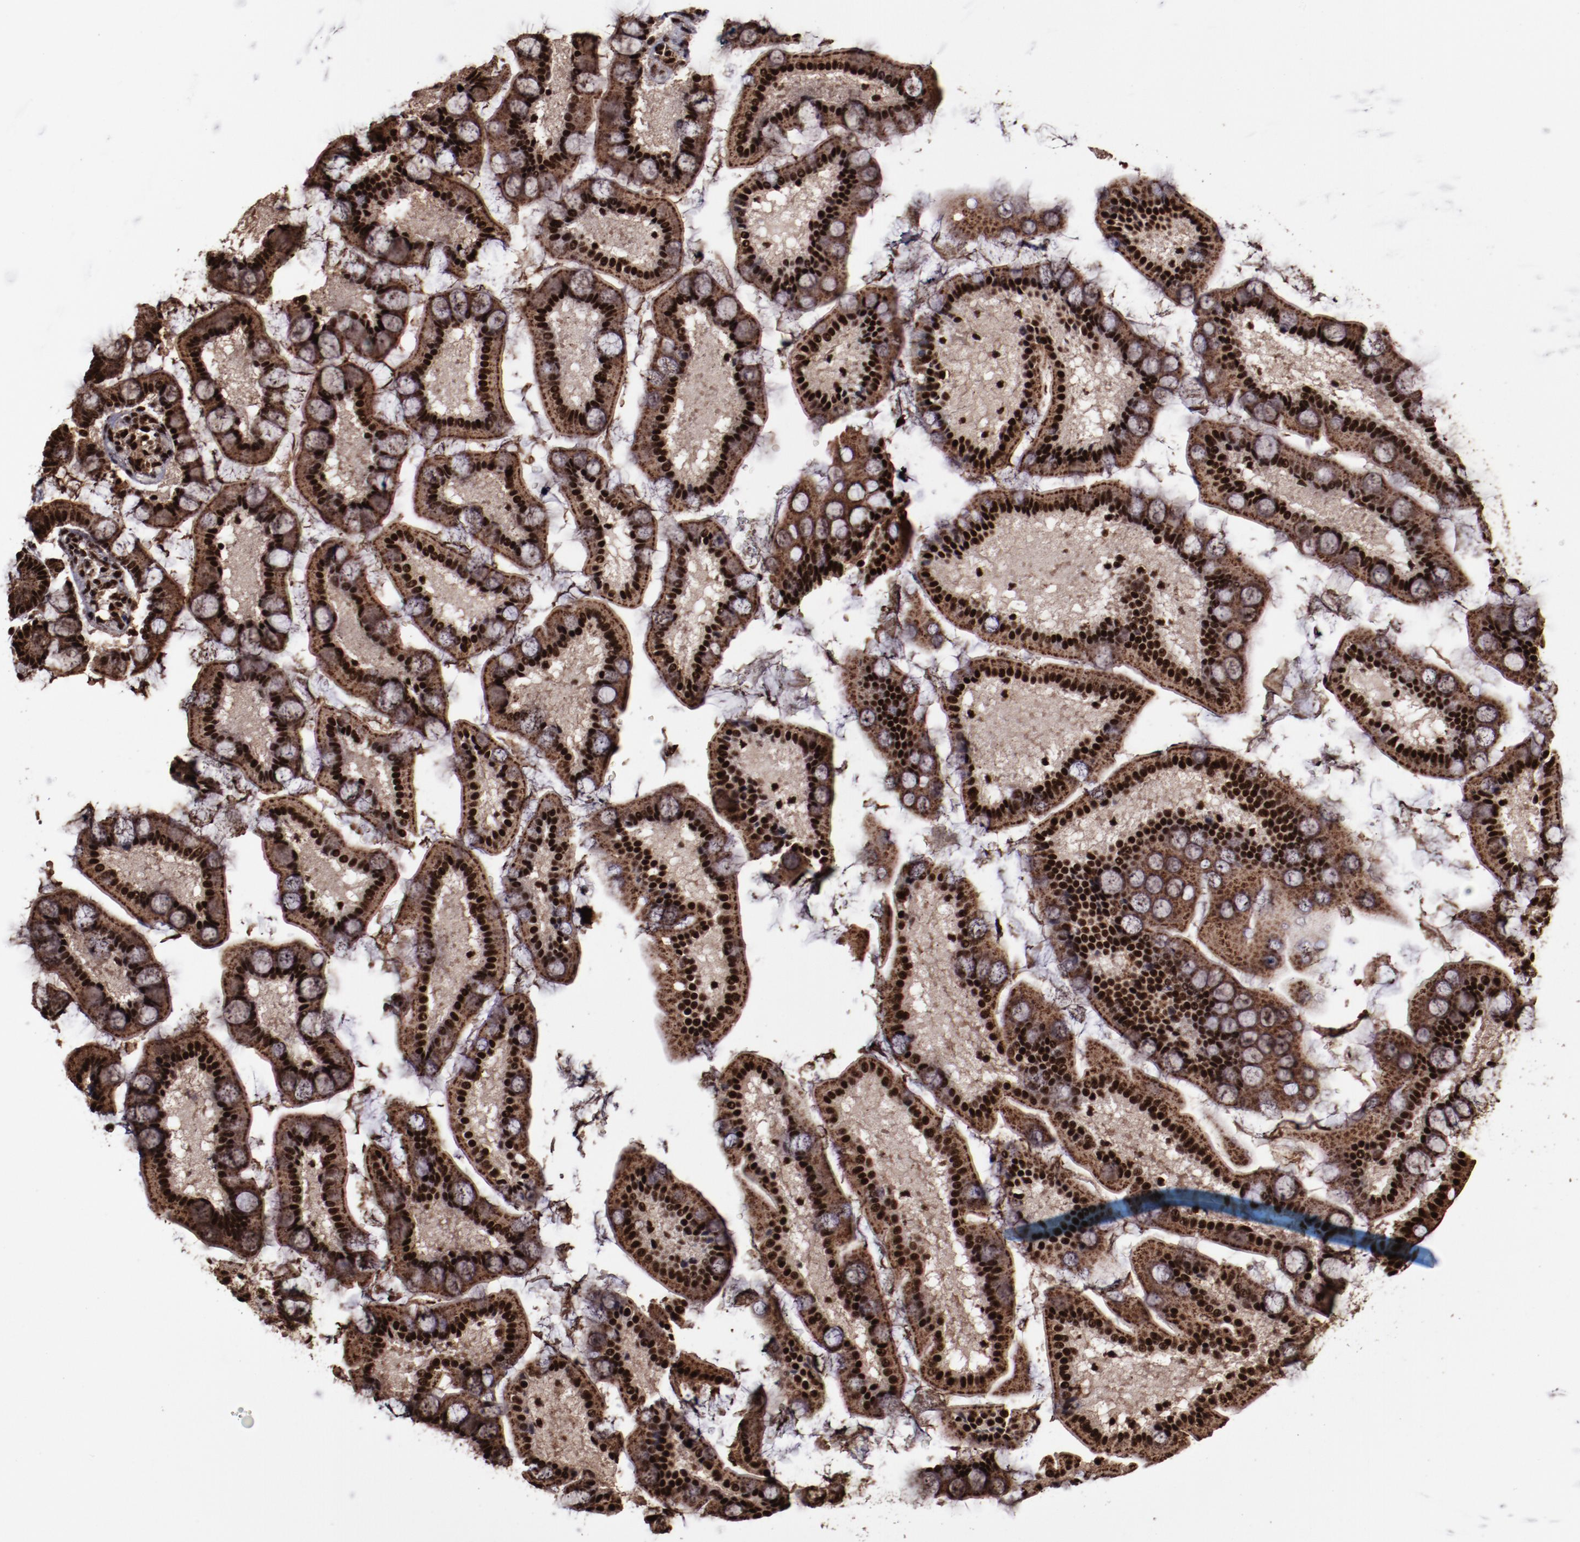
{"staining": {"intensity": "strong", "quantity": ">75%", "location": "cytoplasmic/membranous,nuclear"}, "tissue": "small intestine", "cell_type": "Glandular cells", "image_type": "normal", "snomed": [{"axis": "morphology", "description": "Normal tissue, NOS"}, {"axis": "topography", "description": "Small intestine"}], "caption": "Unremarkable small intestine shows strong cytoplasmic/membranous,nuclear expression in approximately >75% of glandular cells (DAB (3,3'-diaminobenzidine) = brown stain, brightfield microscopy at high magnification)..", "gene": "SNW1", "patient": {"sex": "male", "age": 41}}